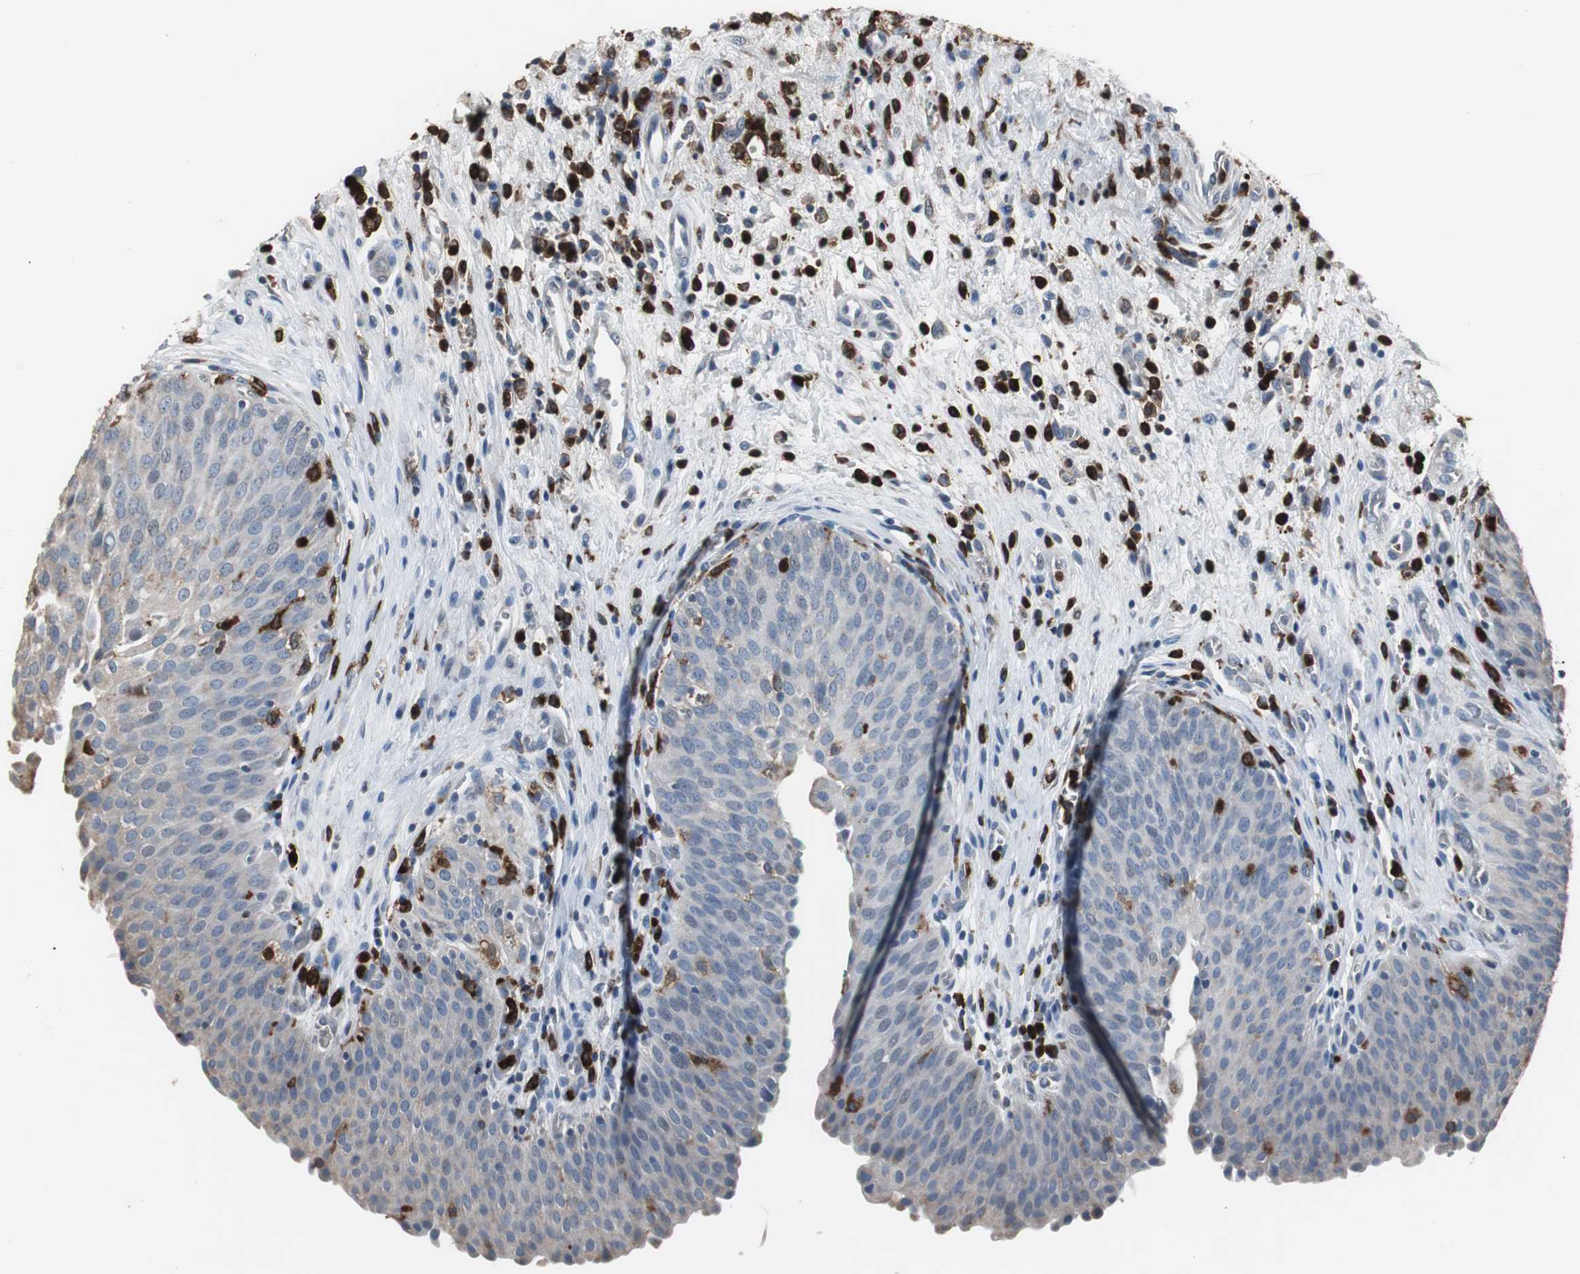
{"staining": {"intensity": "weak", "quantity": "25%-75%", "location": "cytoplasmic/membranous"}, "tissue": "urinary bladder", "cell_type": "Urothelial cells", "image_type": "normal", "snomed": [{"axis": "morphology", "description": "Normal tissue, NOS"}, {"axis": "morphology", "description": "Dysplasia, NOS"}, {"axis": "topography", "description": "Urinary bladder"}], "caption": "IHC of benign human urinary bladder reveals low levels of weak cytoplasmic/membranous positivity in approximately 25%-75% of urothelial cells.", "gene": "NCF2", "patient": {"sex": "male", "age": 35}}